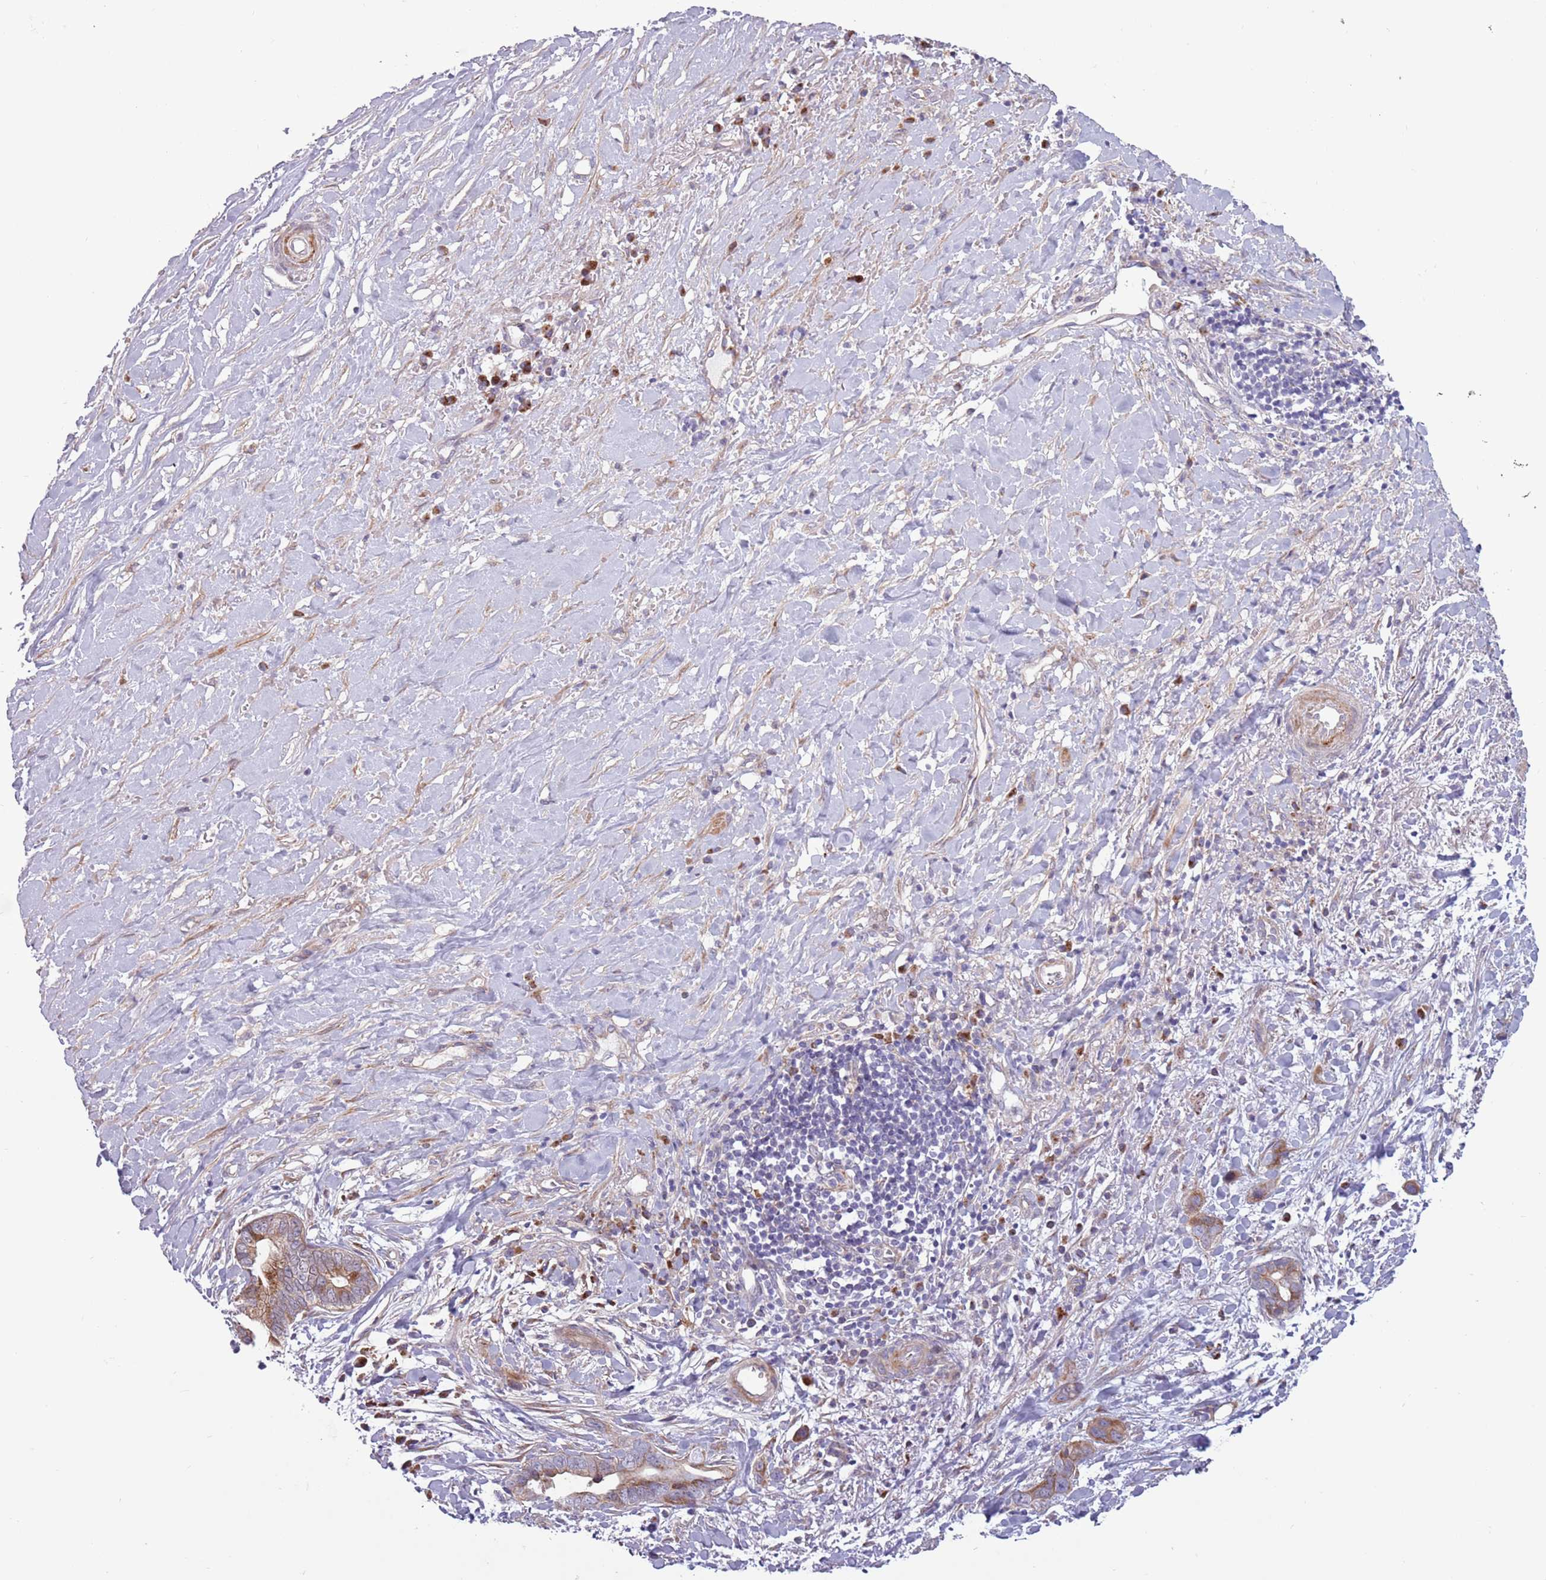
{"staining": {"intensity": "moderate", "quantity": ">75%", "location": "cytoplasmic/membranous"}, "tissue": "liver cancer", "cell_type": "Tumor cells", "image_type": "cancer", "snomed": [{"axis": "morphology", "description": "Cholangiocarcinoma"}, {"axis": "topography", "description": "Liver"}], "caption": "Liver cancer stained with DAB (3,3'-diaminobenzidine) immunohistochemistry (IHC) demonstrates medium levels of moderate cytoplasmic/membranous staining in about >75% of tumor cells. Immunohistochemistry stains the protein in brown and the nuclei are stained blue.", "gene": "CCDC150", "patient": {"sex": "female", "age": 79}}